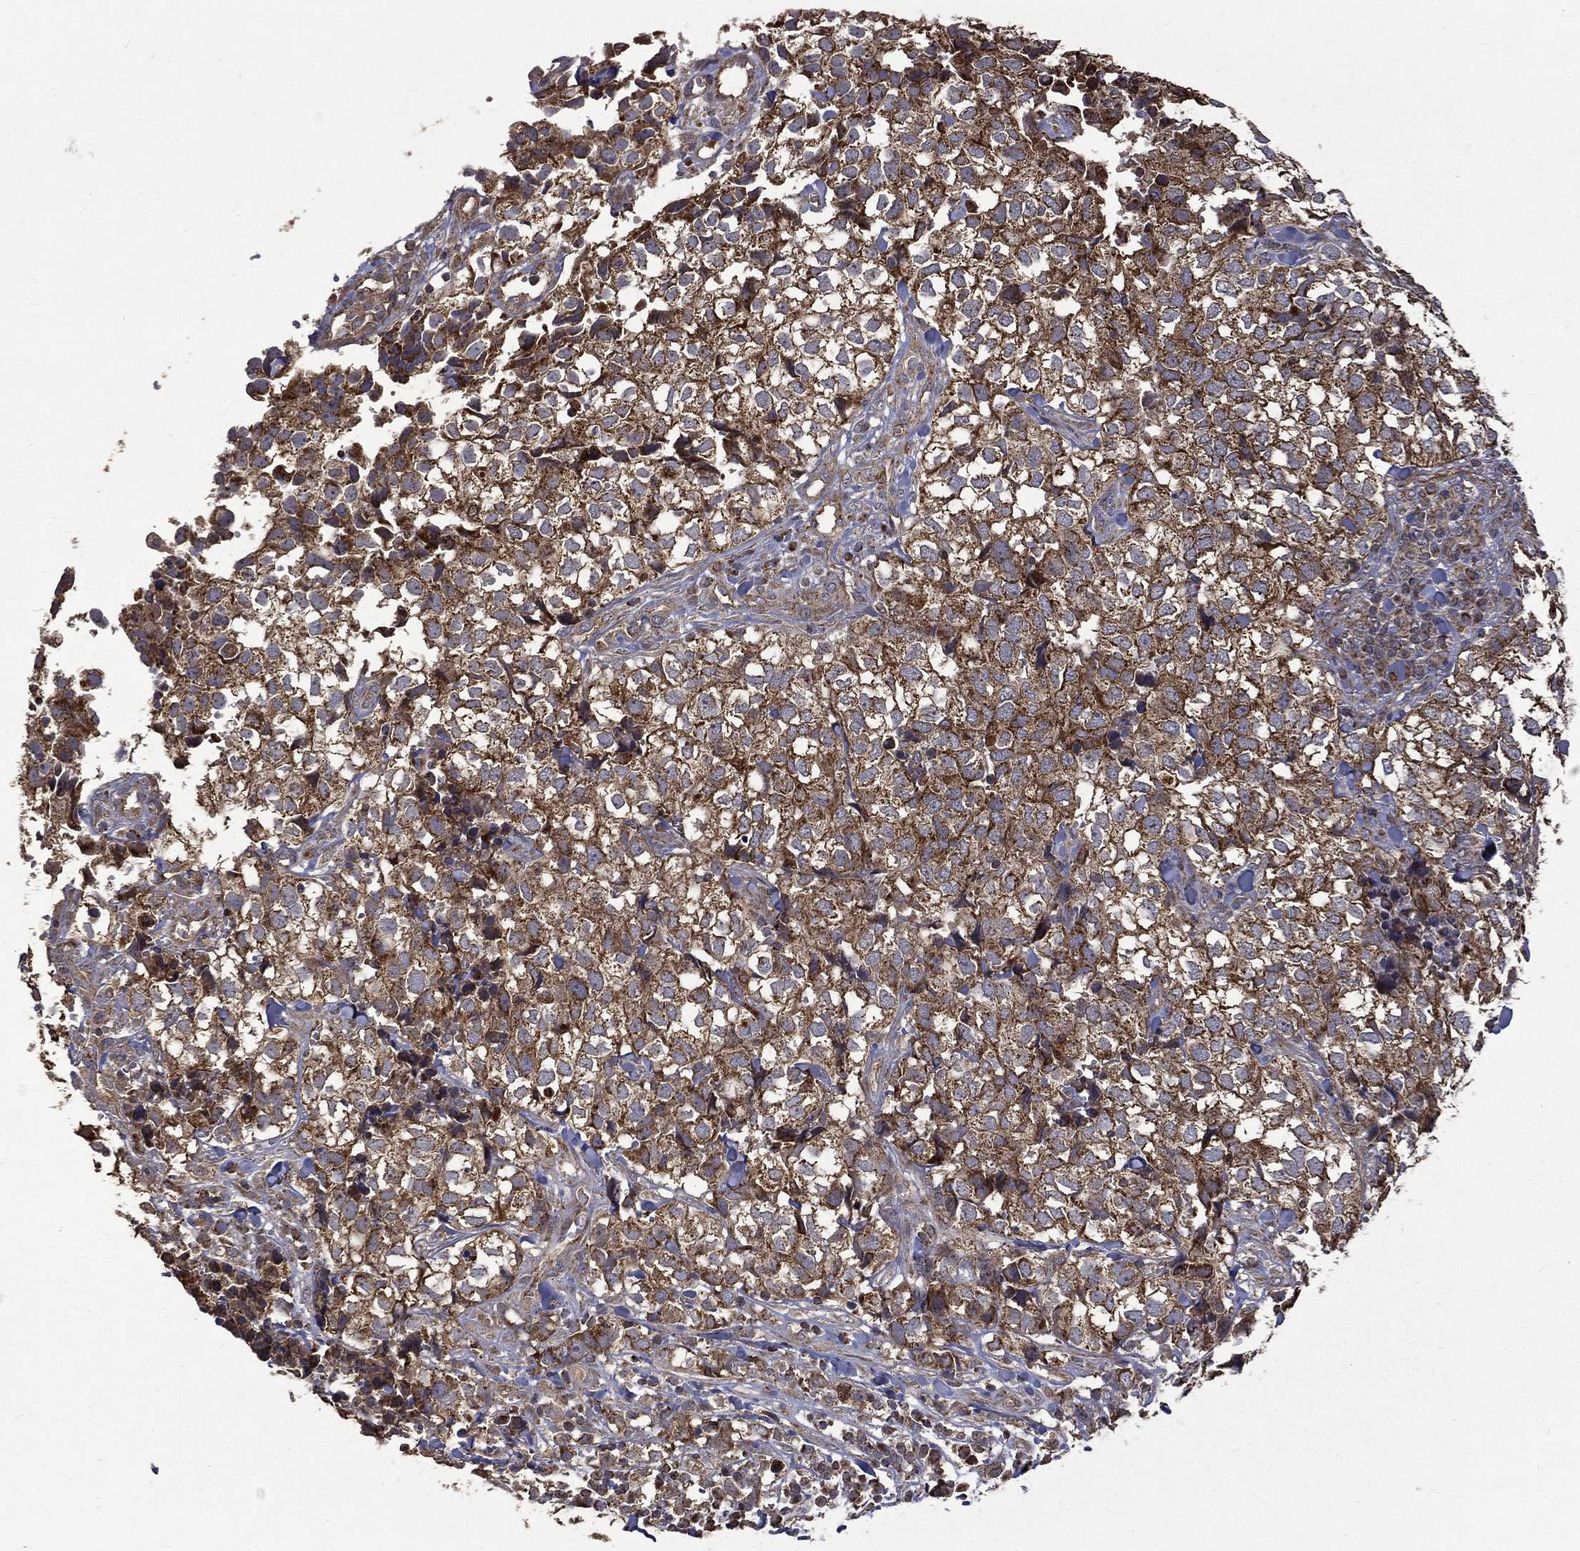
{"staining": {"intensity": "strong", "quantity": ">75%", "location": "cytoplasmic/membranous"}, "tissue": "breast cancer", "cell_type": "Tumor cells", "image_type": "cancer", "snomed": [{"axis": "morphology", "description": "Duct carcinoma"}, {"axis": "topography", "description": "Breast"}], "caption": "Immunohistochemistry (DAB (3,3'-diaminobenzidine)) staining of breast intraductal carcinoma exhibits strong cytoplasmic/membranous protein staining in about >75% of tumor cells.", "gene": "RPGR", "patient": {"sex": "female", "age": 30}}